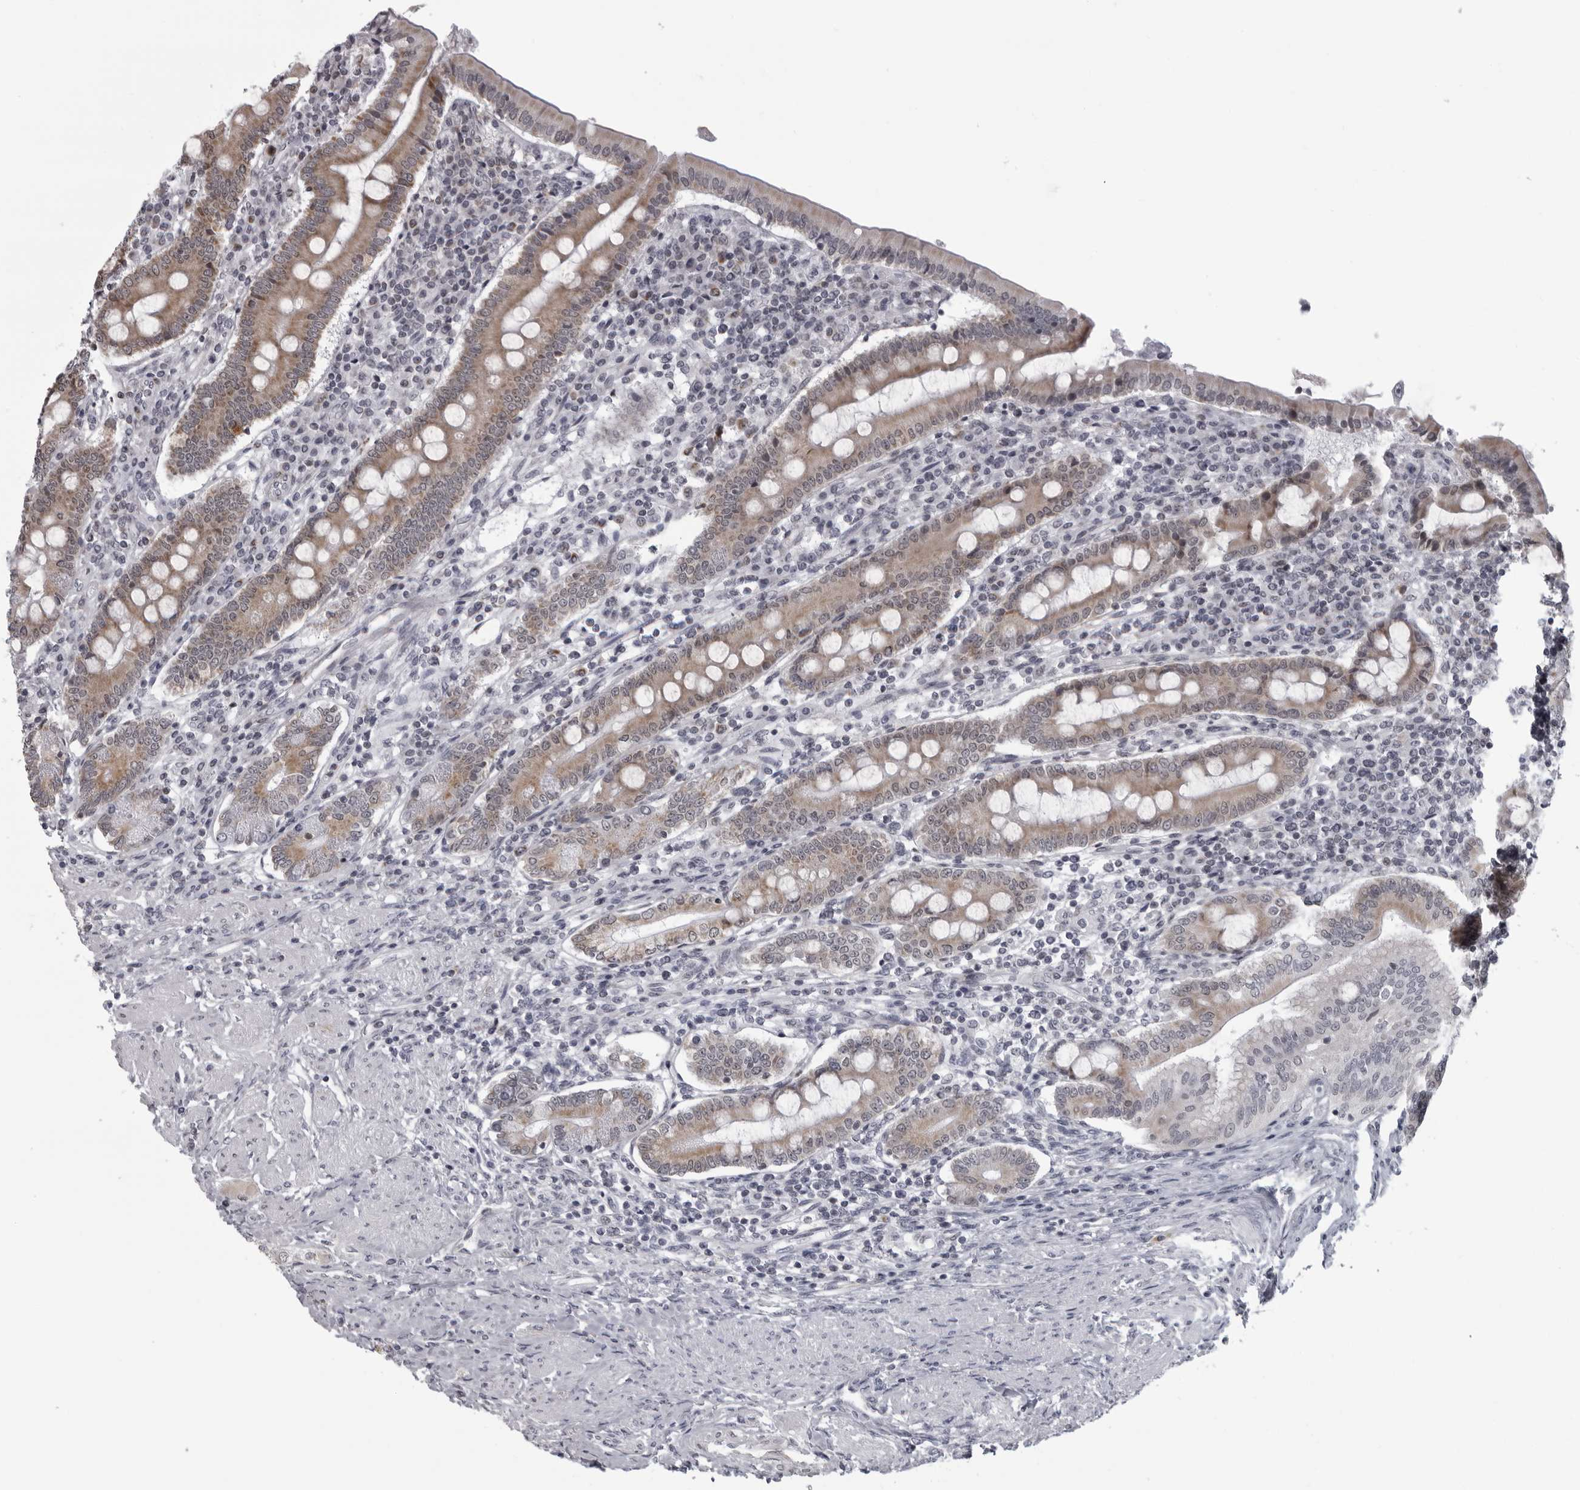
{"staining": {"intensity": "strong", "quantity": "25%-75%", "location": "cytoplasmic/membranous"}, "tissue": "duodenum", "cell_type": "Glandular cells", "image_type": "normal", "snomed": [{"axis": "morphology", "description": "Normal tissue, NOS"}, {"axis": "morphology", "description": "Adenocarcinoma, NOS"}, {"axis": "topography", "description": "Pancreas"}, {"axis": "topography", "description": "Duodenum"}], "caption": "Strong cytoplasmic/membranous protein positivity is identified in approximately 25%-75% of glandular cells in duodenum.", "gene": "RTCA", "patient": {"sex": "male", "age": 50}}